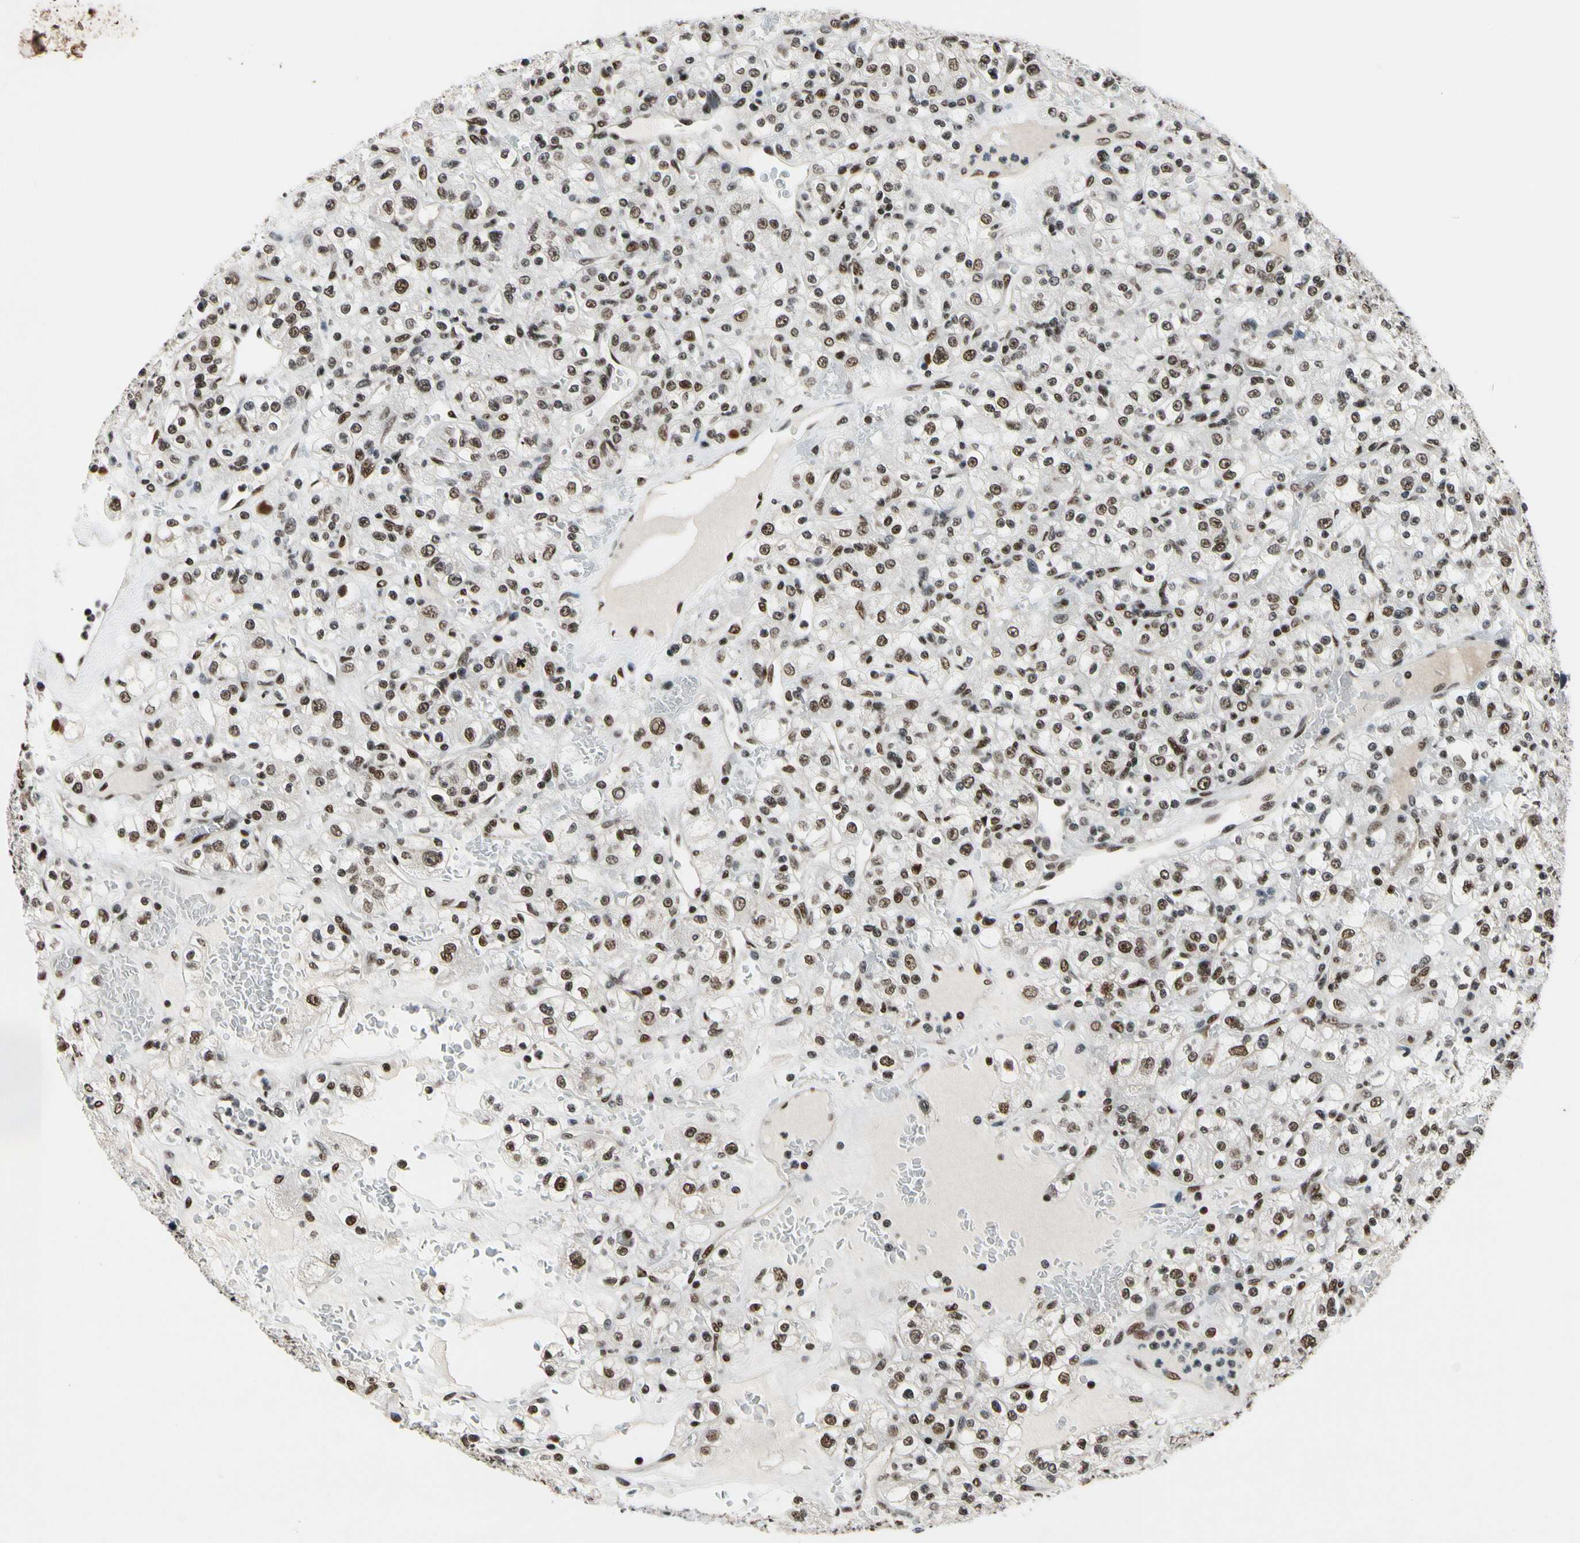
{"staining": {"intensity": "strong", "quantity": ">75%", "location": "nuclear"}, "tissue": "renal cancer", "cell_type": "Tumor cells", "image_type": "cancer", "snomed": [{"axis": "morphology", "description": "Normal tissue, NOS"}, {"axis": "morphology", "description": "Adenocarcinoma, NOS"}, {"axis": "topography", "description": "Kidney"}], "caption": "Immunohistochemistry (IHC) micrograph of human renal adenocarcinoma stained for a protein (brown), which shows high levels of strong nuclear expression in about >75% of tumor cells.", "gene": "RECQL", "patient": {"sex": "female", "age": 72}}